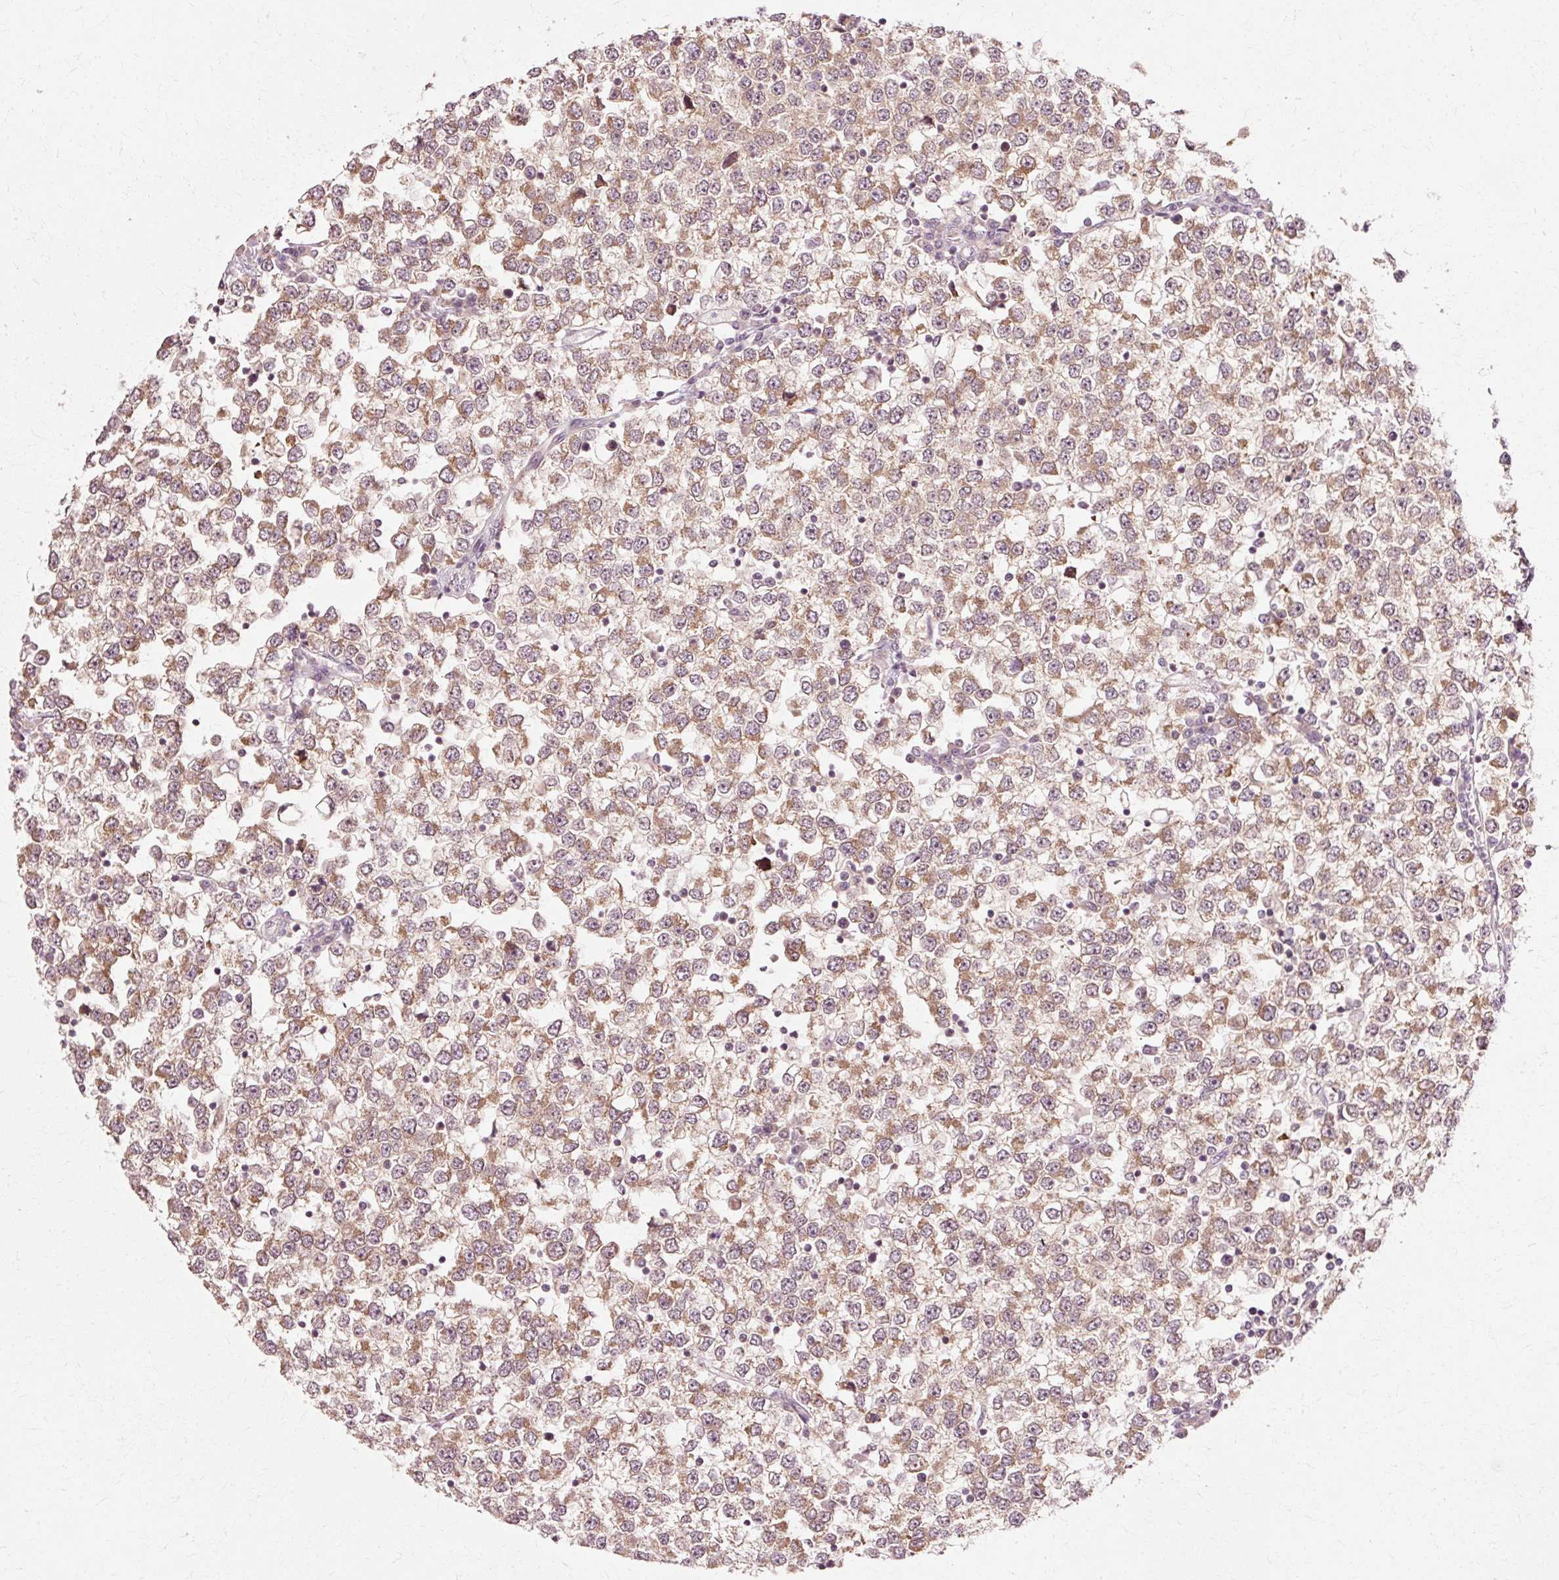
{"staining": {"intensity": "moderate", "quantity": ">75%", "location": "cytoplasmic/membranous"}, "tissue": "testis cancer", "cell_type": "Tumor cells", "image_type": "cancer", "snomed": [{"axis": "morphology", "description": "Seminoma, NOS"}, {"axis": "topography", "description": "Testis"}], "caption": "Testis cancer (seminoma) stained for a protein reveals moderate cytoplasmic/membranous positivity in tumor cells.", "gene": "RGPD5", "patient": {"sex": "male", "age": 65}}